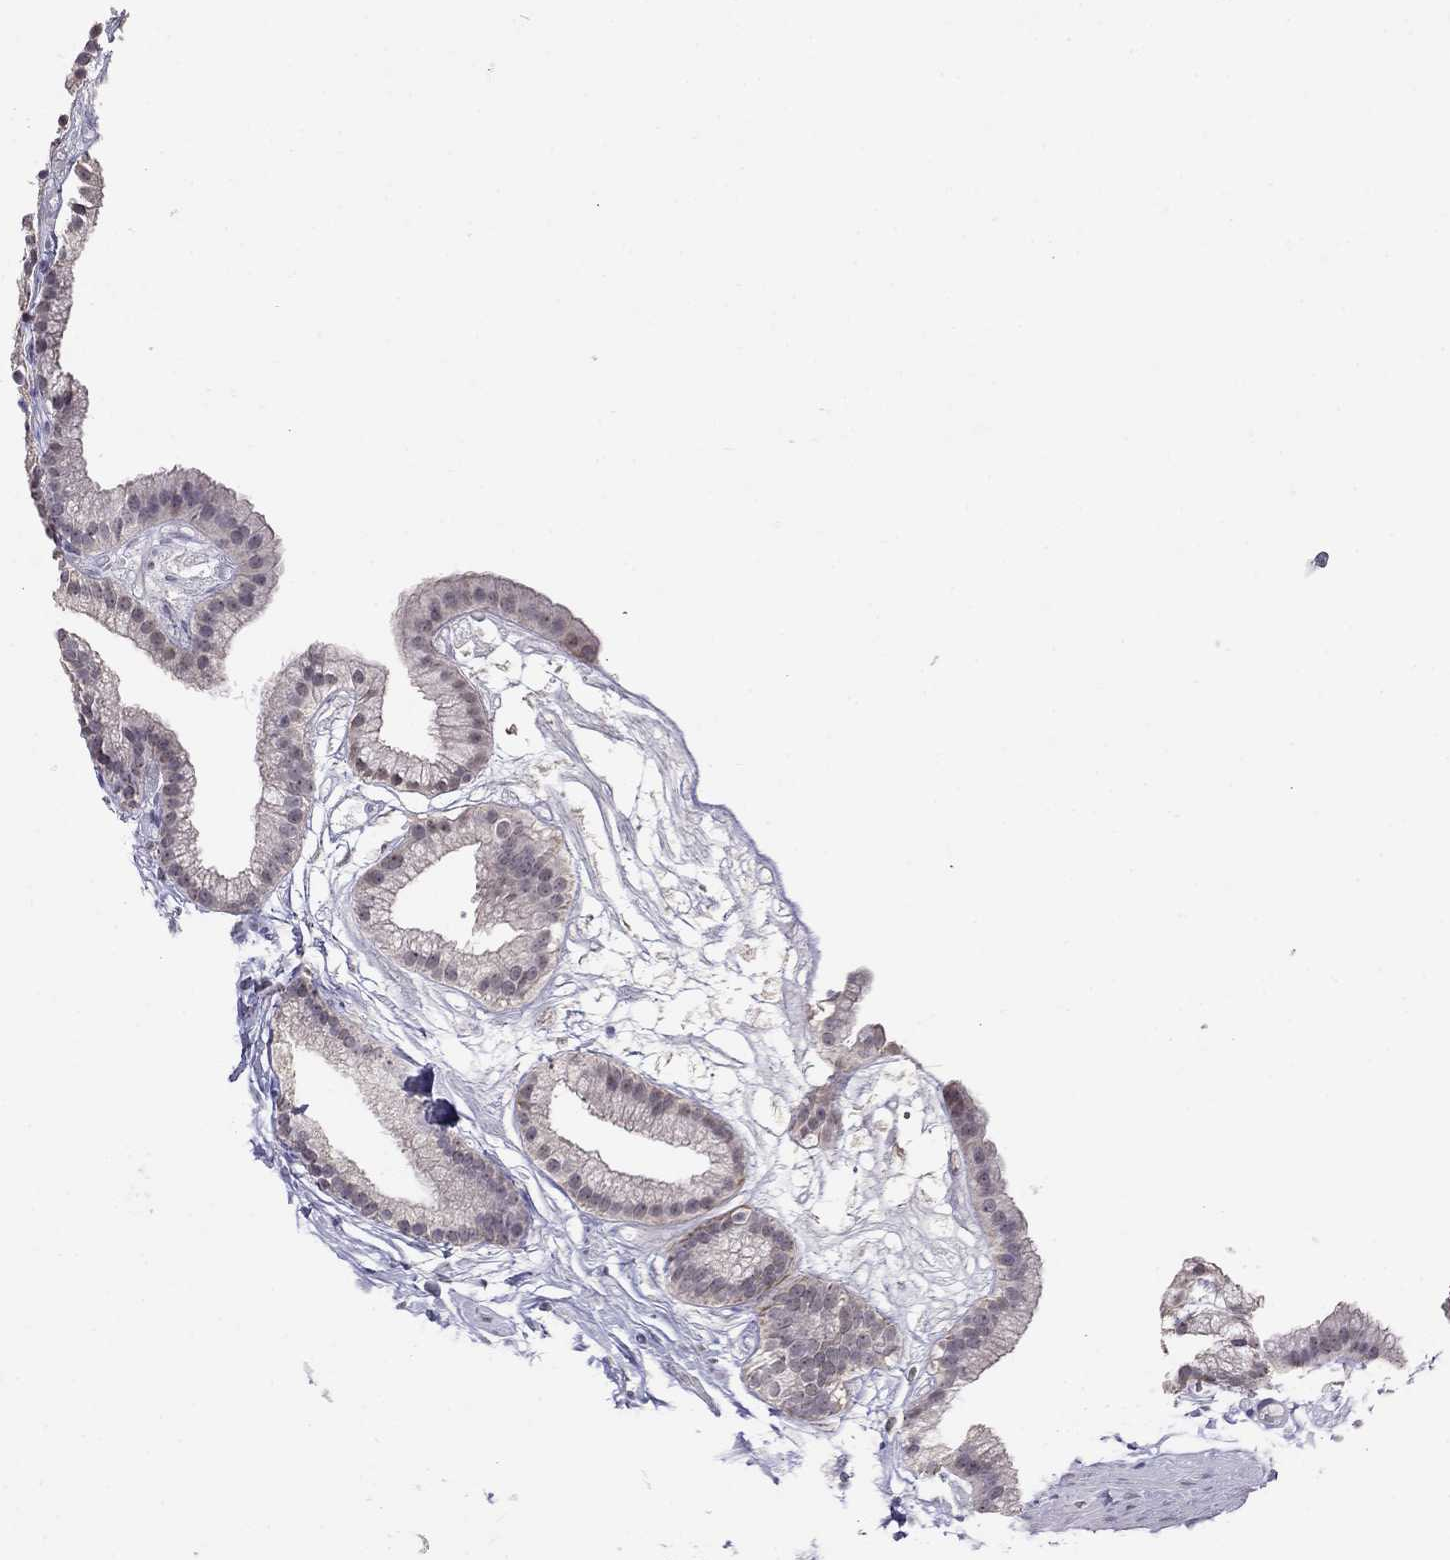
{"staining": {"intensity": "negative", "quantity": "none", "location": "none"}, "tissue": "gallbladder", "cell_type": "Glandular cells", "image_type": "normal", "snomed": [{"axis": "morphology", "description": "Normal tissue, NOS"}, {"axis": "topography", "description": "Gallbladder"}], "caption": "IHC of unremarkable gallbladder shows no staining in glandular cells. (DAB immunohistochemistry visualized using brightfield microscopy, high magnification).", "gene": "MYO3B", "patient": {"sex": "female", "age": 45}}